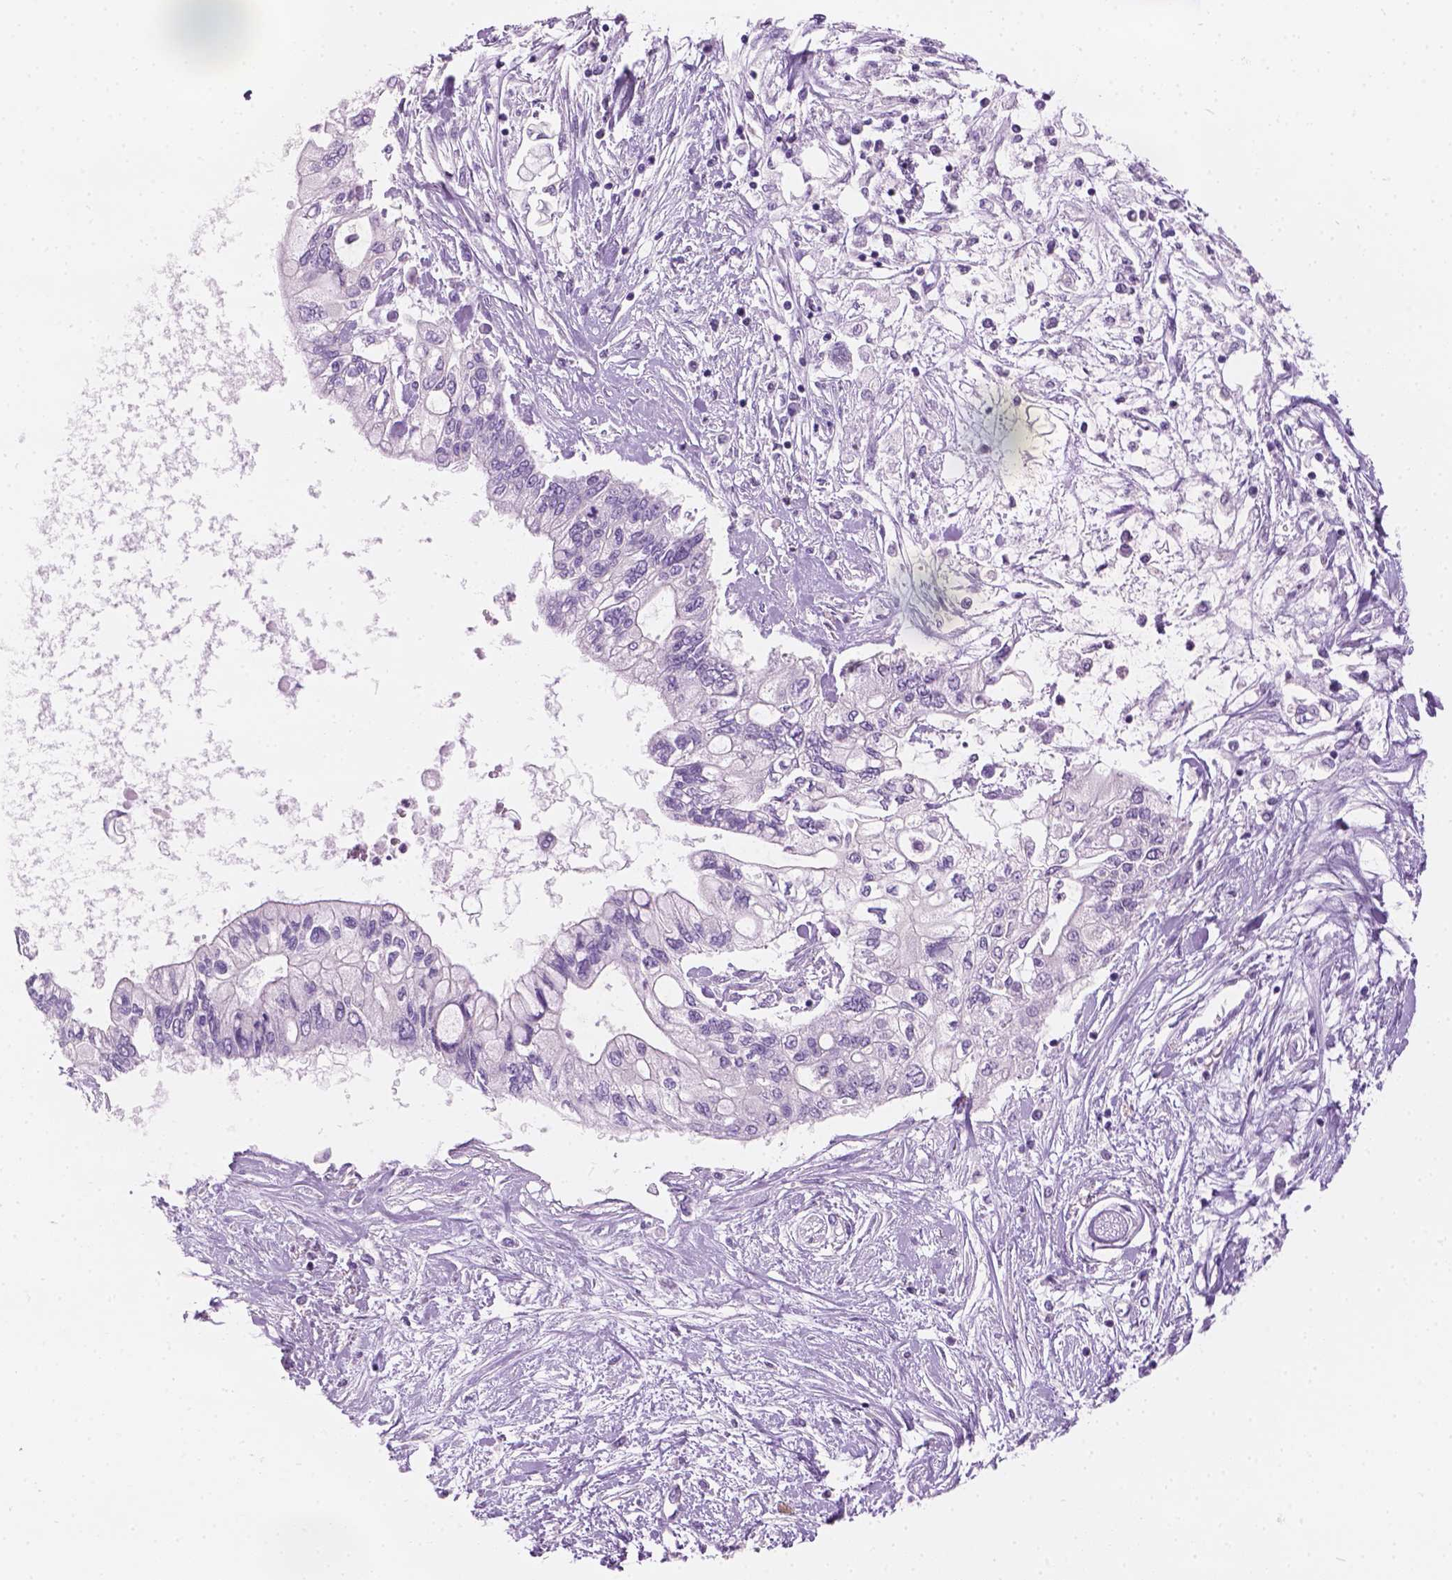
{"staining": {"intensity": "negative", "quantity": "none", "location": "none"}, "tissue": "pancreatic cancer", "cell_type": "Tumor cells", "image_type": "cancer", "snomed": [{"axis": "morphology", "description": "Adenocarcinoma, NOS"}, {"axis": "topography", "description": "Pancreas"}], "caption": "IHC histopathology image of neoplastic tissue: human adenocarcinoma (pancreatic) stained with DAB exhibits no significant protein expression in tumor cells. (DAB immunohistochemistry (IHC) visualized using brightfield microscopy, high magnification).", "gene": "TTC29", "patient": {"sex": "female", "age": 77}}